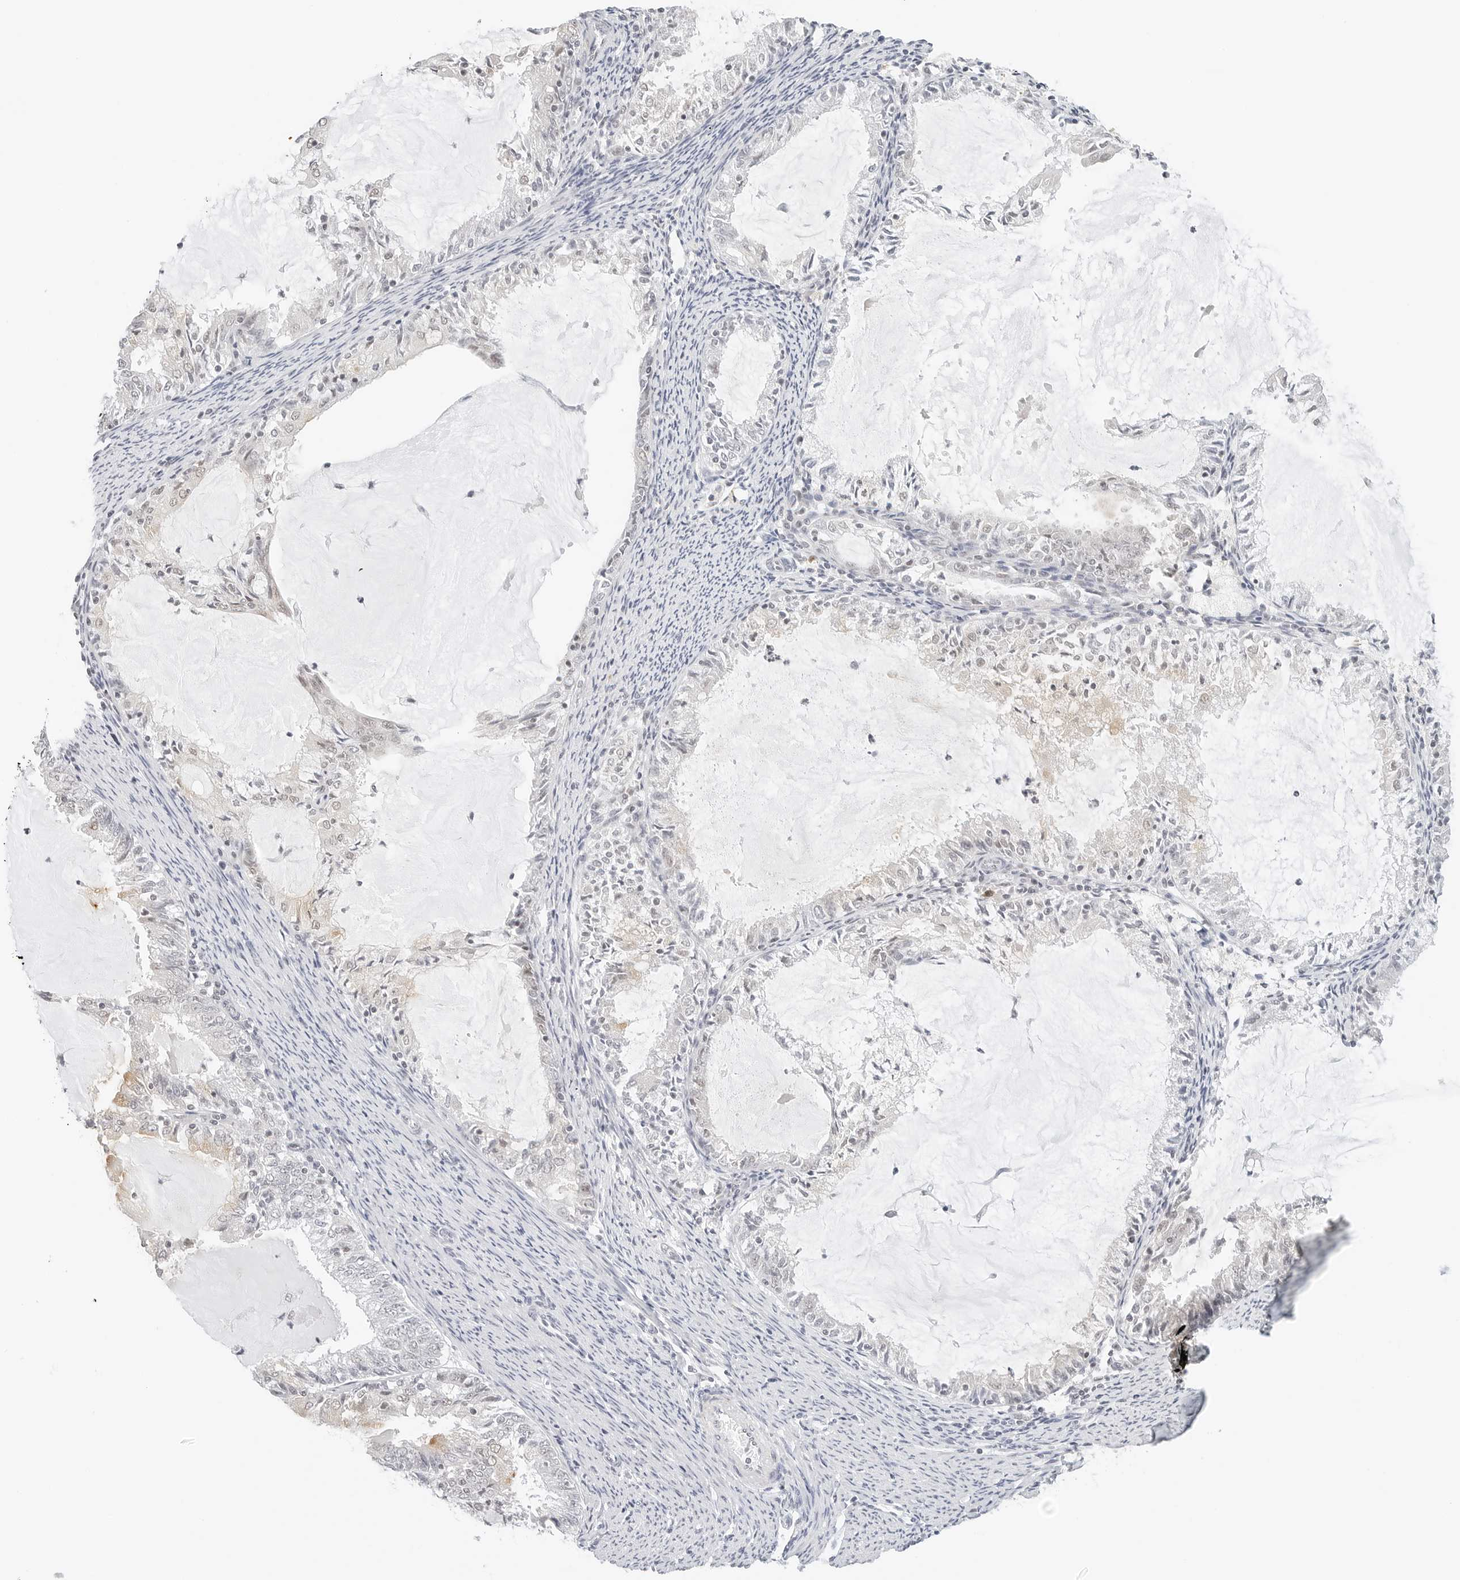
{"staining": {"intensity": "weak", "quantity": "<25%", "location": "cytoplasmic/membranous"}, "tissue": "endometrial cancer", "cell_type": "Tumor cells", "image_type": "cancer", "snomed": [{"axis": "morphology", "description": "Adenocarcinoma, NOS"}, {"axis": "topography", "description": "Endometrium"}], "caption": "Human endometrial adenocarcinoma stained for a protein using immunohistochemistry (IHC) displays no expression in tumor cells.", "gene": "NEO1", "patient": {"sex": "female", "age": 57}}